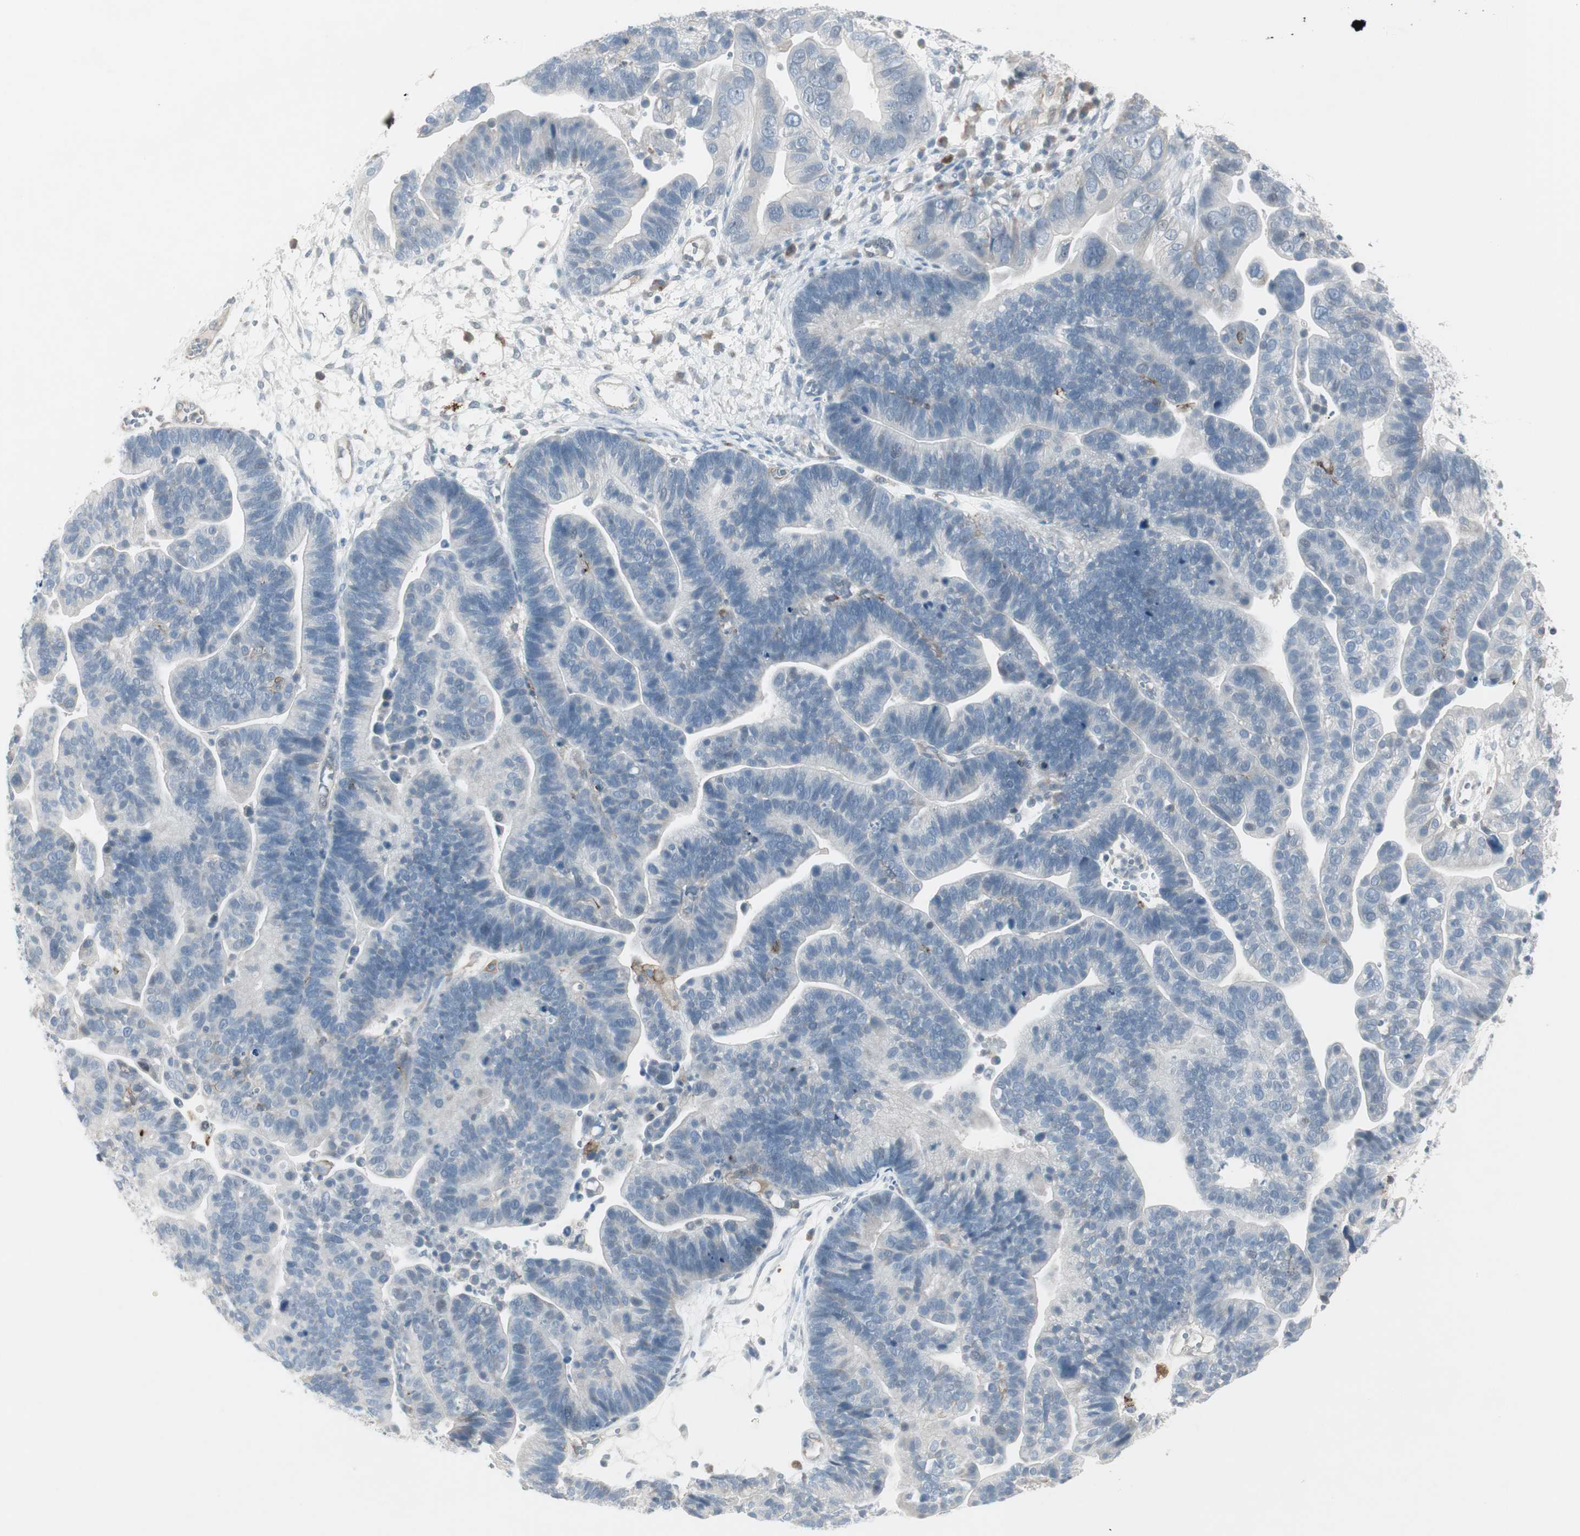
{"staining": {"intensity": "negative", "quantity": "none", "location": "none"}, "tissue": "ovarian cancer", "cell_type": "Tumor cells", "image_type": "cancer", "snomed": [{"axis": "morphology", "description": "Cystadenocarcinoma, serous, NOS"}, {"axis": "topography", "description": "Ovary"}], "caption": "Human ovarian cancer (serous cystadenocarcinoma) stained for a protein using immunohistochemistry displays no staining in tumor cells.", "gene": "MAP4K4", "patient": {"sex": "female", "age": 56}}